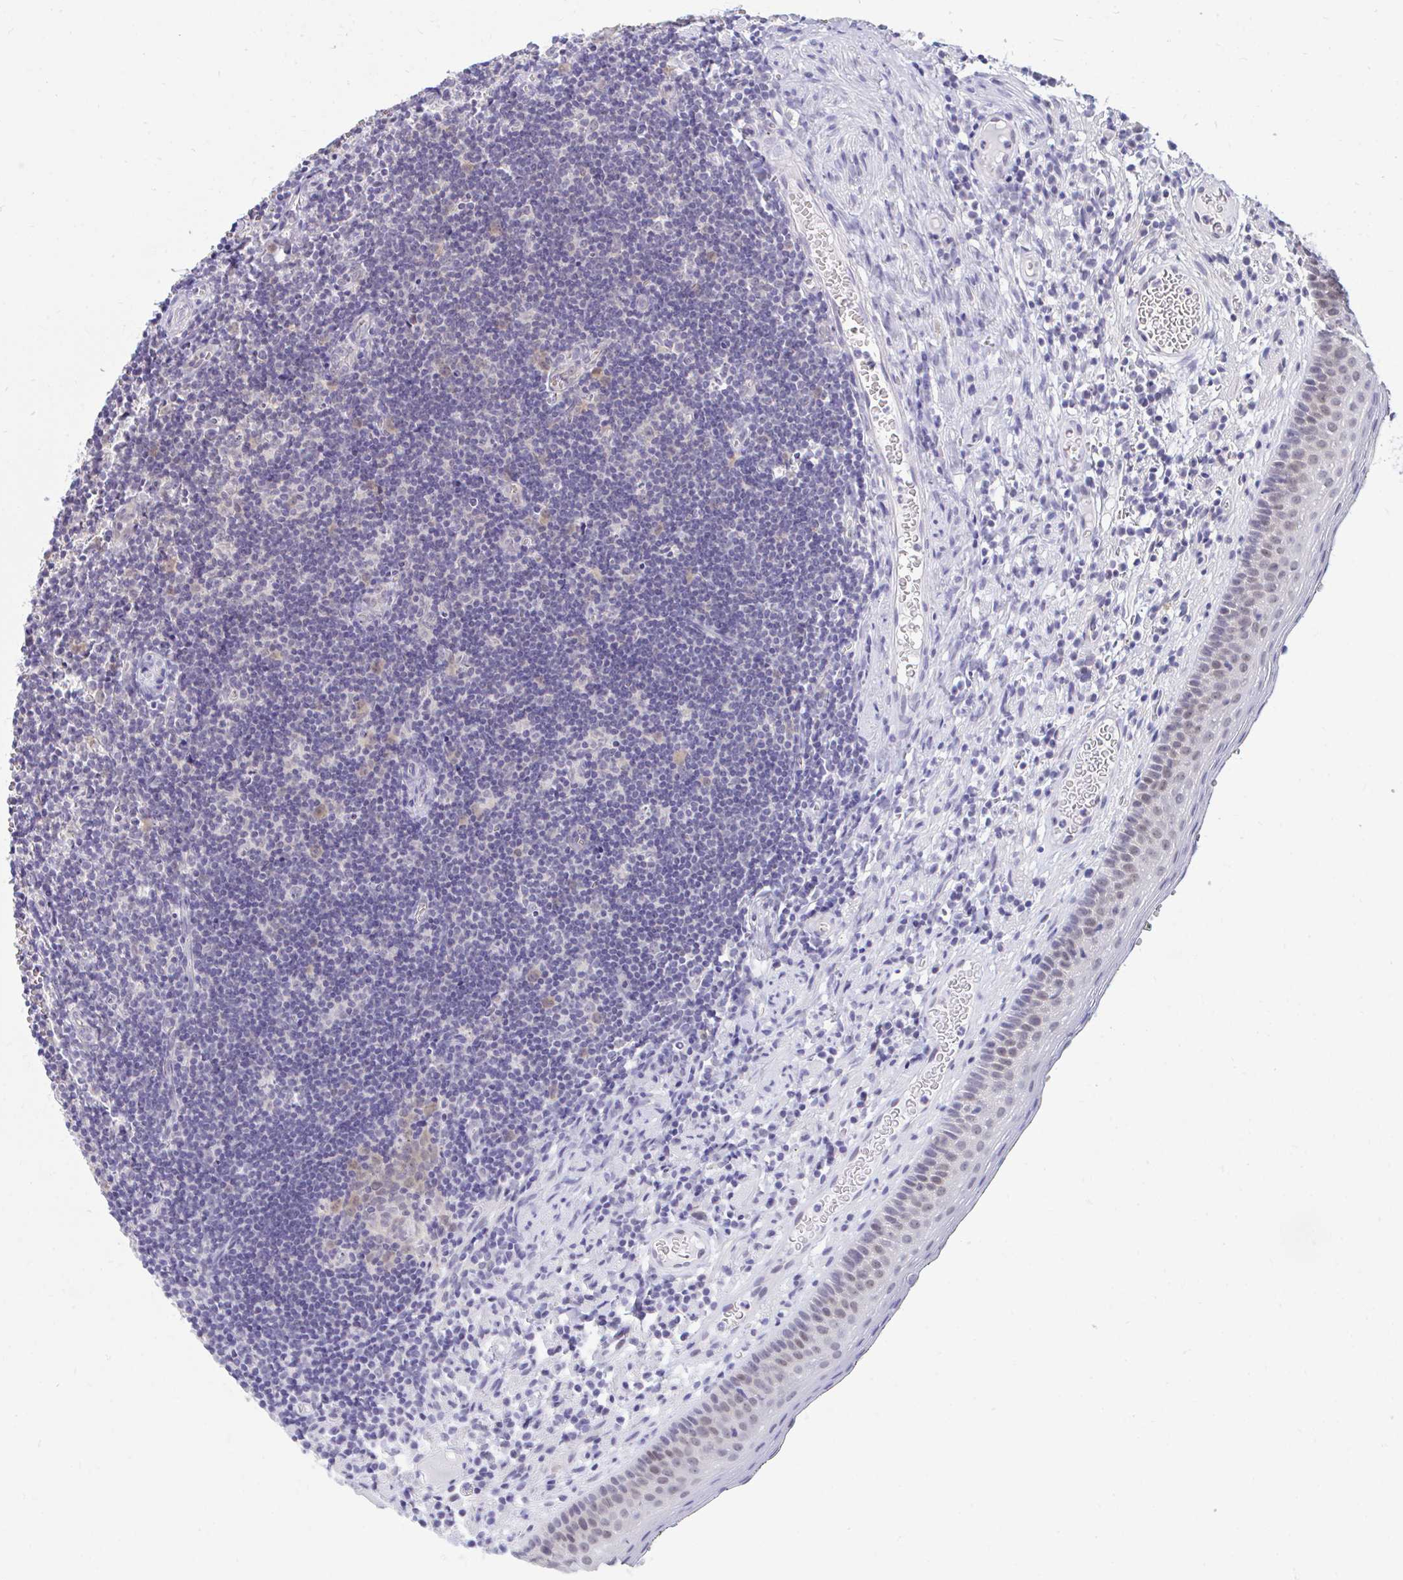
{"staining": {"intensity": "moderate", "quantity": "<25%", "location": "nuclear"}, "tissue": "oral mucosa", "cell_type": "Squamous epithelial cells", "image_type": "normal", "snomed": [{"axis": "morphology", "description": "Normal tissue, NOS"}, {"axis": "morphology", "description": "Squamous cell carcinoma, NOS"}, {"axis": "topography", "description": "Oral tissue"}, {"axis": "topography", "description": "Head-Neck"}], "caption": "Protein staining displays moderate nuclear staining in approximately <25% of squamous epithelial cells in normal oral mucosa.", "gene": "CSE1L", "patient": {"sex": "male", "age": 58}}